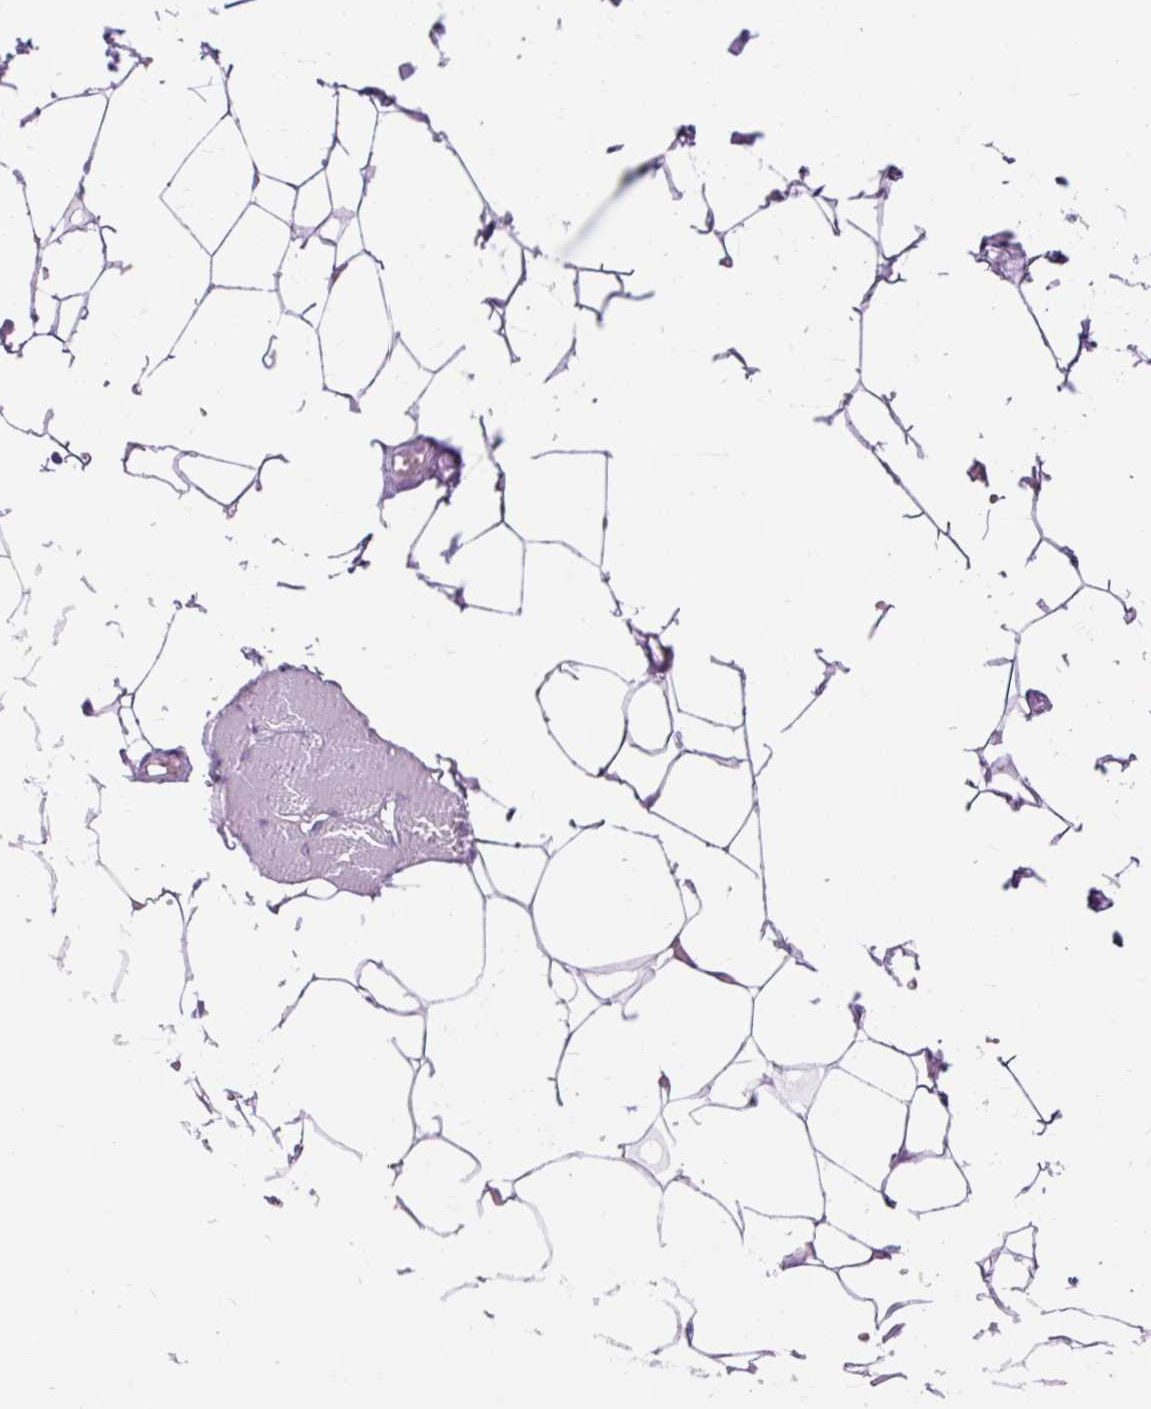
{"staining": {"intensity": "negative", "quantity": "none", "location": "none"}, "tissue": "adipose tissue", "cell_type": "Adipocytes", "image_type": "normal", "snomed": [{"axis": "morphology", "description": "Normal tissue, NOS"}, {"axis": "topography", "description": "Skin"}, {"axis": "topography", "description": "Peripheral nerve tissue"}], "caption": "DAB immunohistochemical staining of normal human adipose tissue shows no significant staining in adipocytes. (Brightfield microscopy of DAB immunohistochemistry (IHC) at high magnification).", "gene": "ARRDC2", "patient": {"sex": "female", "age": 56}}